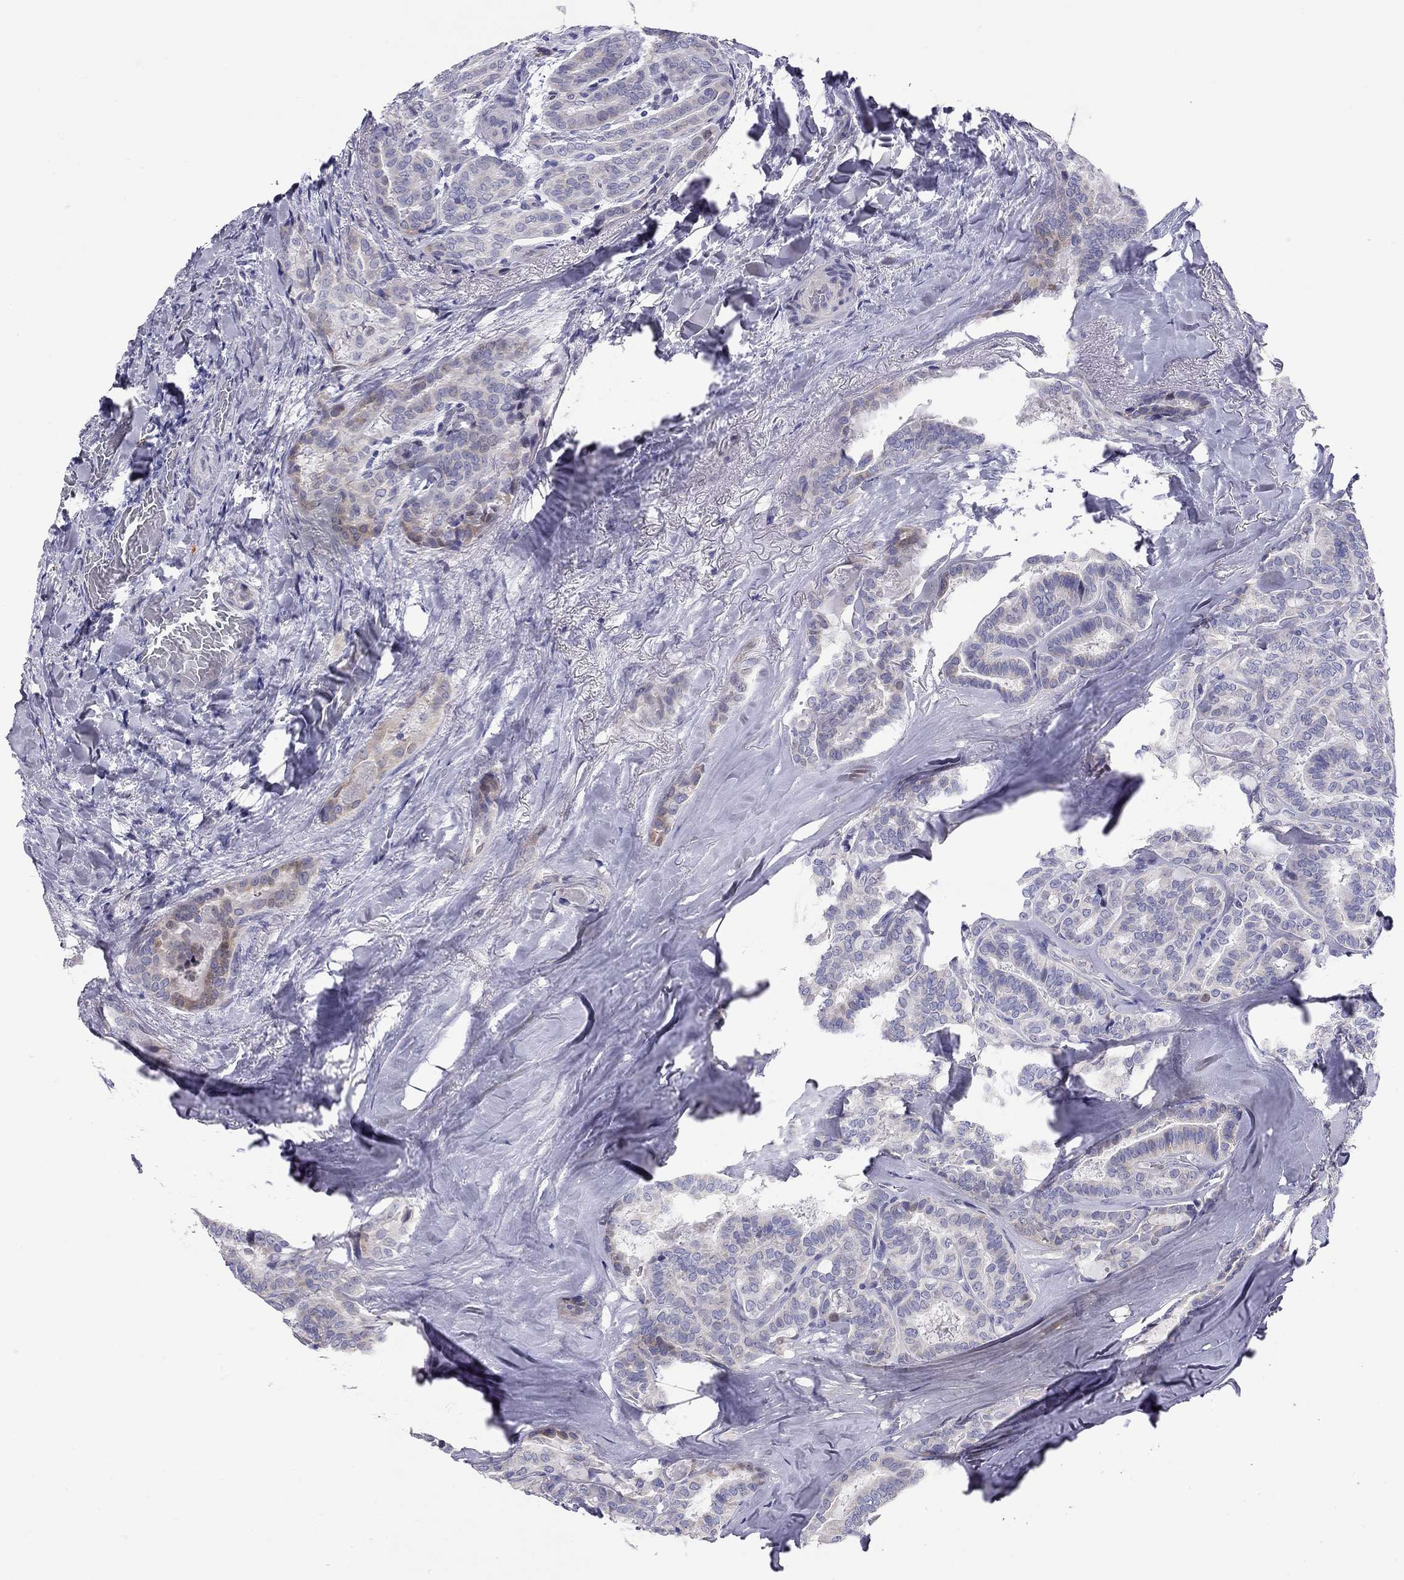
{"staining": {"intensity": "negative", "quantity": "none", "location": "none"}, "tissue": "thyroid cancer", "cell_type": "Tumor cells", "image_type": "cancer", "snomed": [{"axis": "morphology", "description": "Papillary adenocarcinoma, NOS"}, {"axis": "topography", "description": "Thyroid gland"}], "caption": "Tumor cells are negative for brown protein staining in thyroid cancer. Brightfield microscopy of IHC stained with DAB (brown) and hematoxylin (blue), captured at high magnification.", "gene": "C8orf88", "patient": {"sex": "female", "age": 39}}